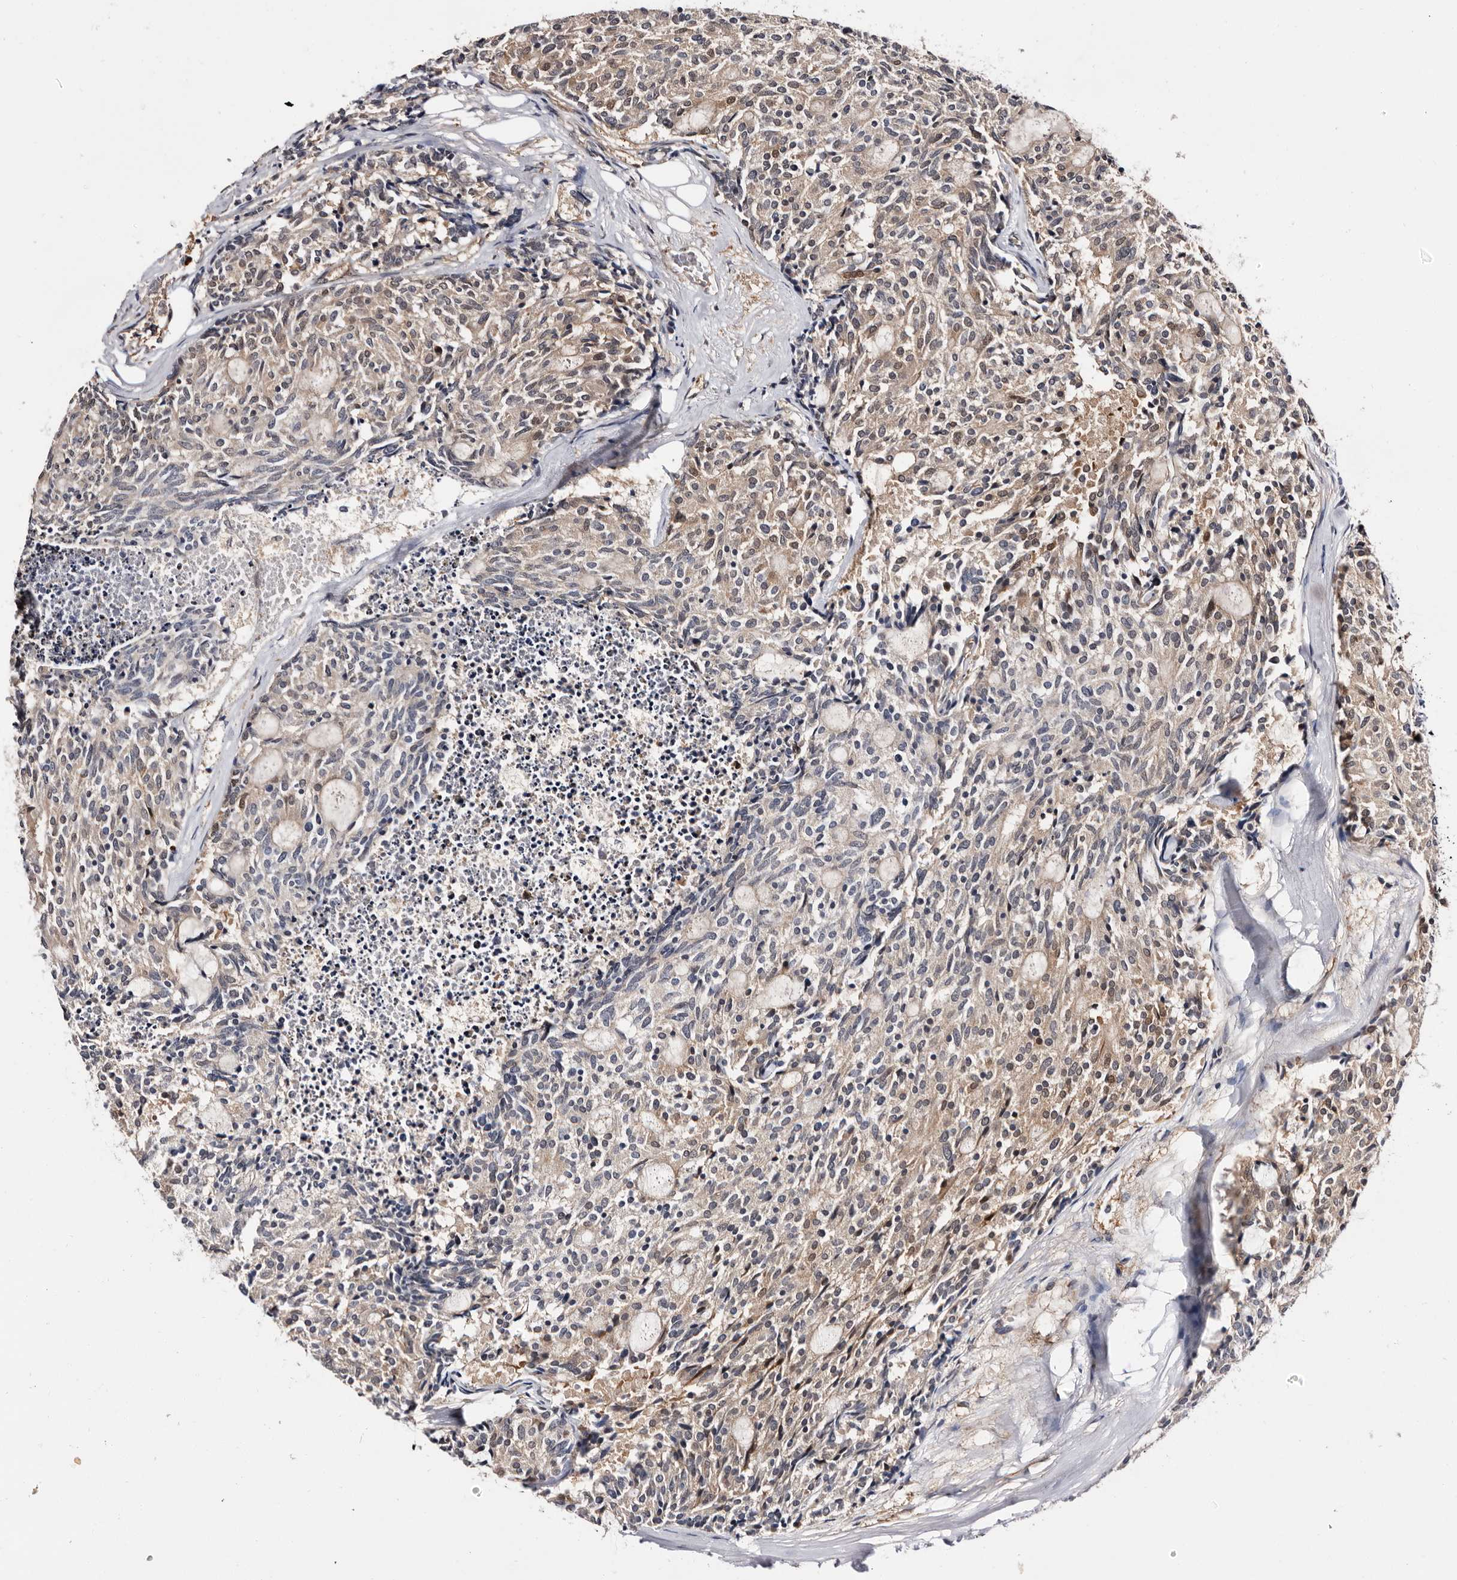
{"staining": {"intensity": "weak", "quantity": "<25%", "location": "cytoplasmic/membranous,nuclear"}, "tissue": "carcinoid", "cell_type": "Tumor cells", "image_type": "cancer", "snomed": [{"axis": "morphology", "description": "Carcinoid, malignant, NOS"}, {"axis": "topography", "description": "Pancreas"}], "caption": "This is an immunohistochemistry photomicrograph of carcinoid (malignant). There is no positivity in tumor cells.", "gene": "TP53I3", "patient": {"sex": "female", "age": 54}}